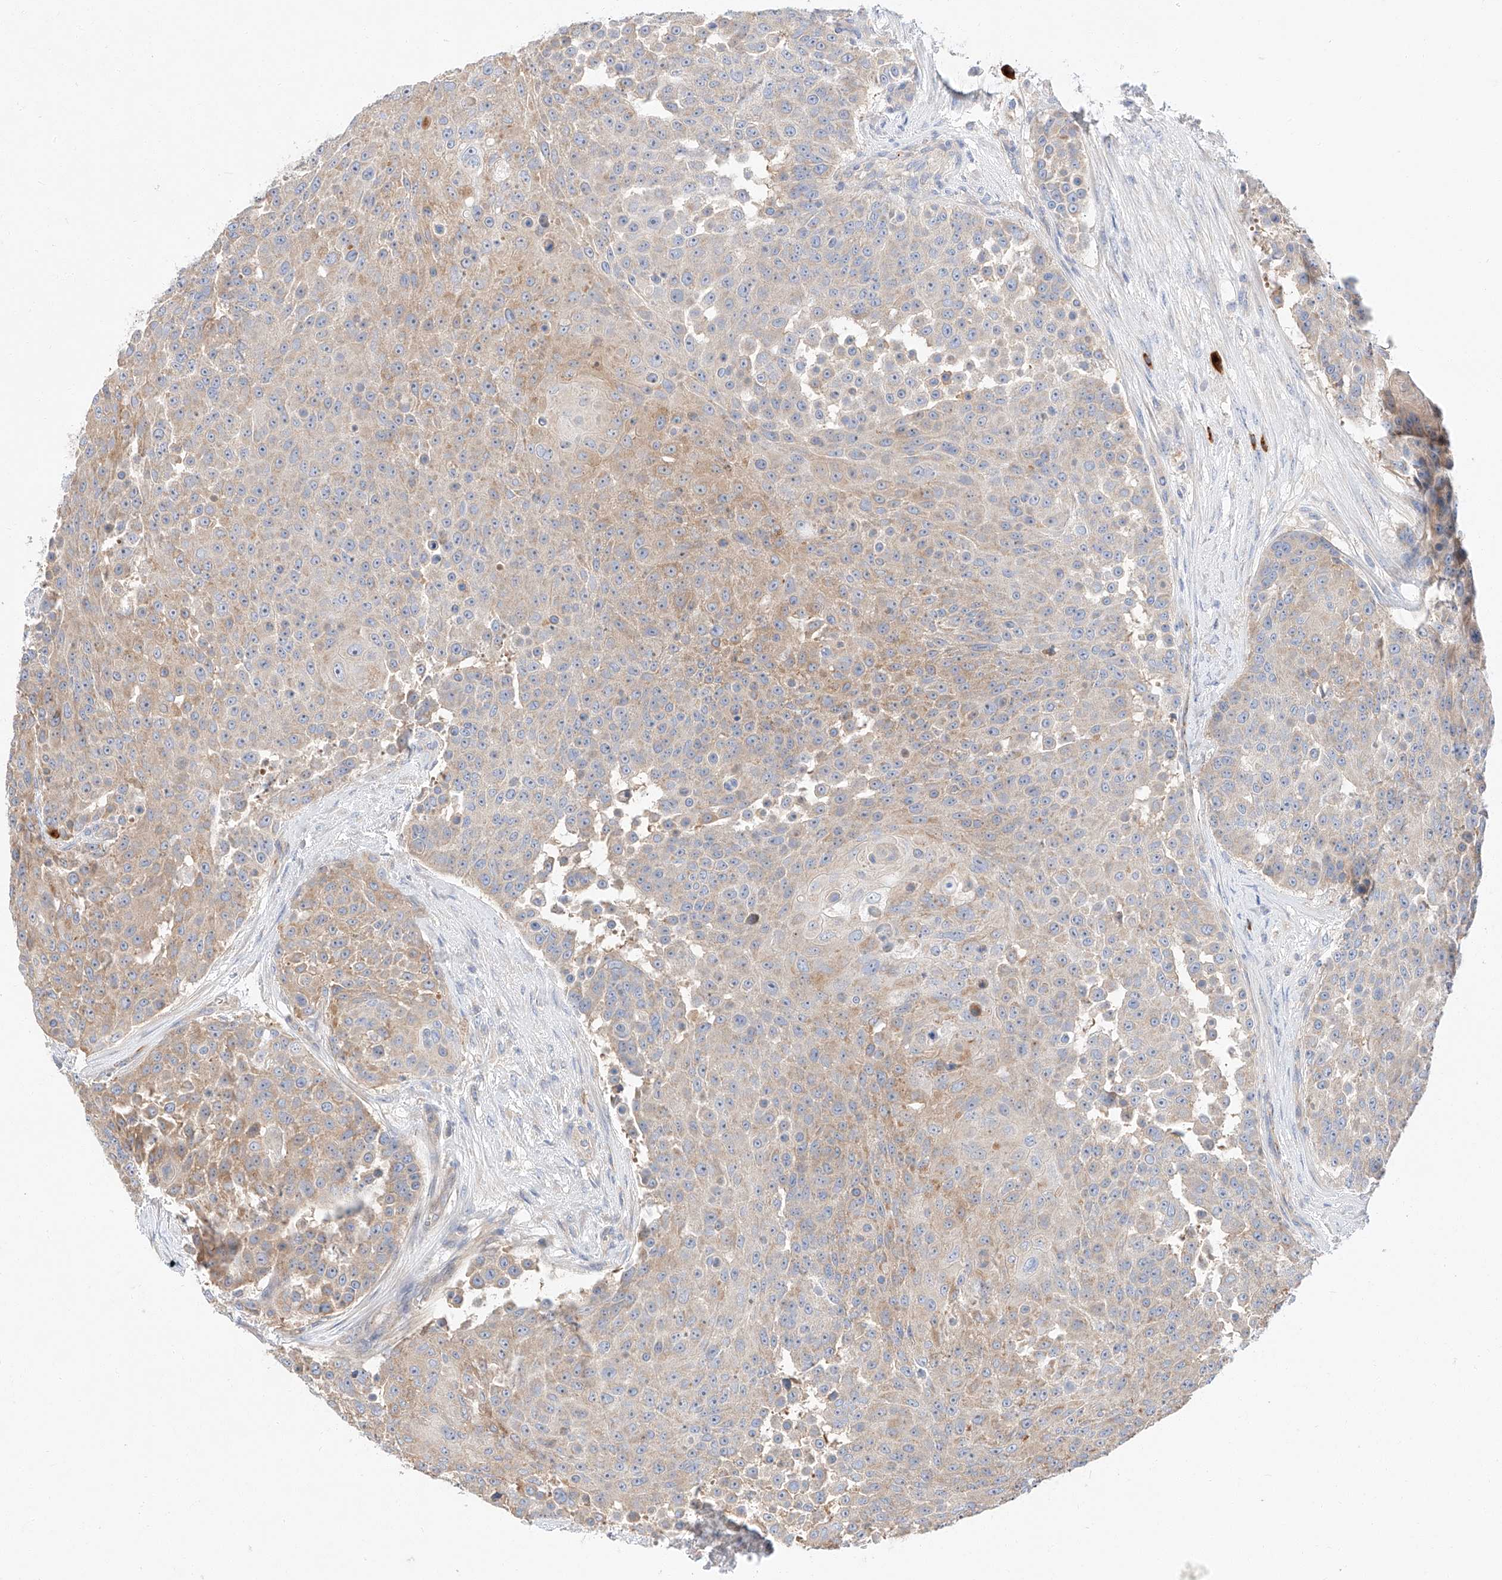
{"staining": {"intensity": "weak", "quantity": "25%-75%", "location": "cytoplasmic/membranous"}, "tissue": "urothelial cancer", "cell_type": "Tumor cells", "image_type": "cancer", "snomed": [{"axis": "morphology", "description": "Urothelial carcinoma, High grade"}, {"axis": "topography", "description": "Urinary bladder"}], "caption": "IHC of human urothelial carcinoma (high-grade) reveals low levels of weak cytoplasmic/membranous staining in approximately 25%-75% of tumor cells.", "gene": "GLMN", "patient": {"sex": "female", "age": 63}}